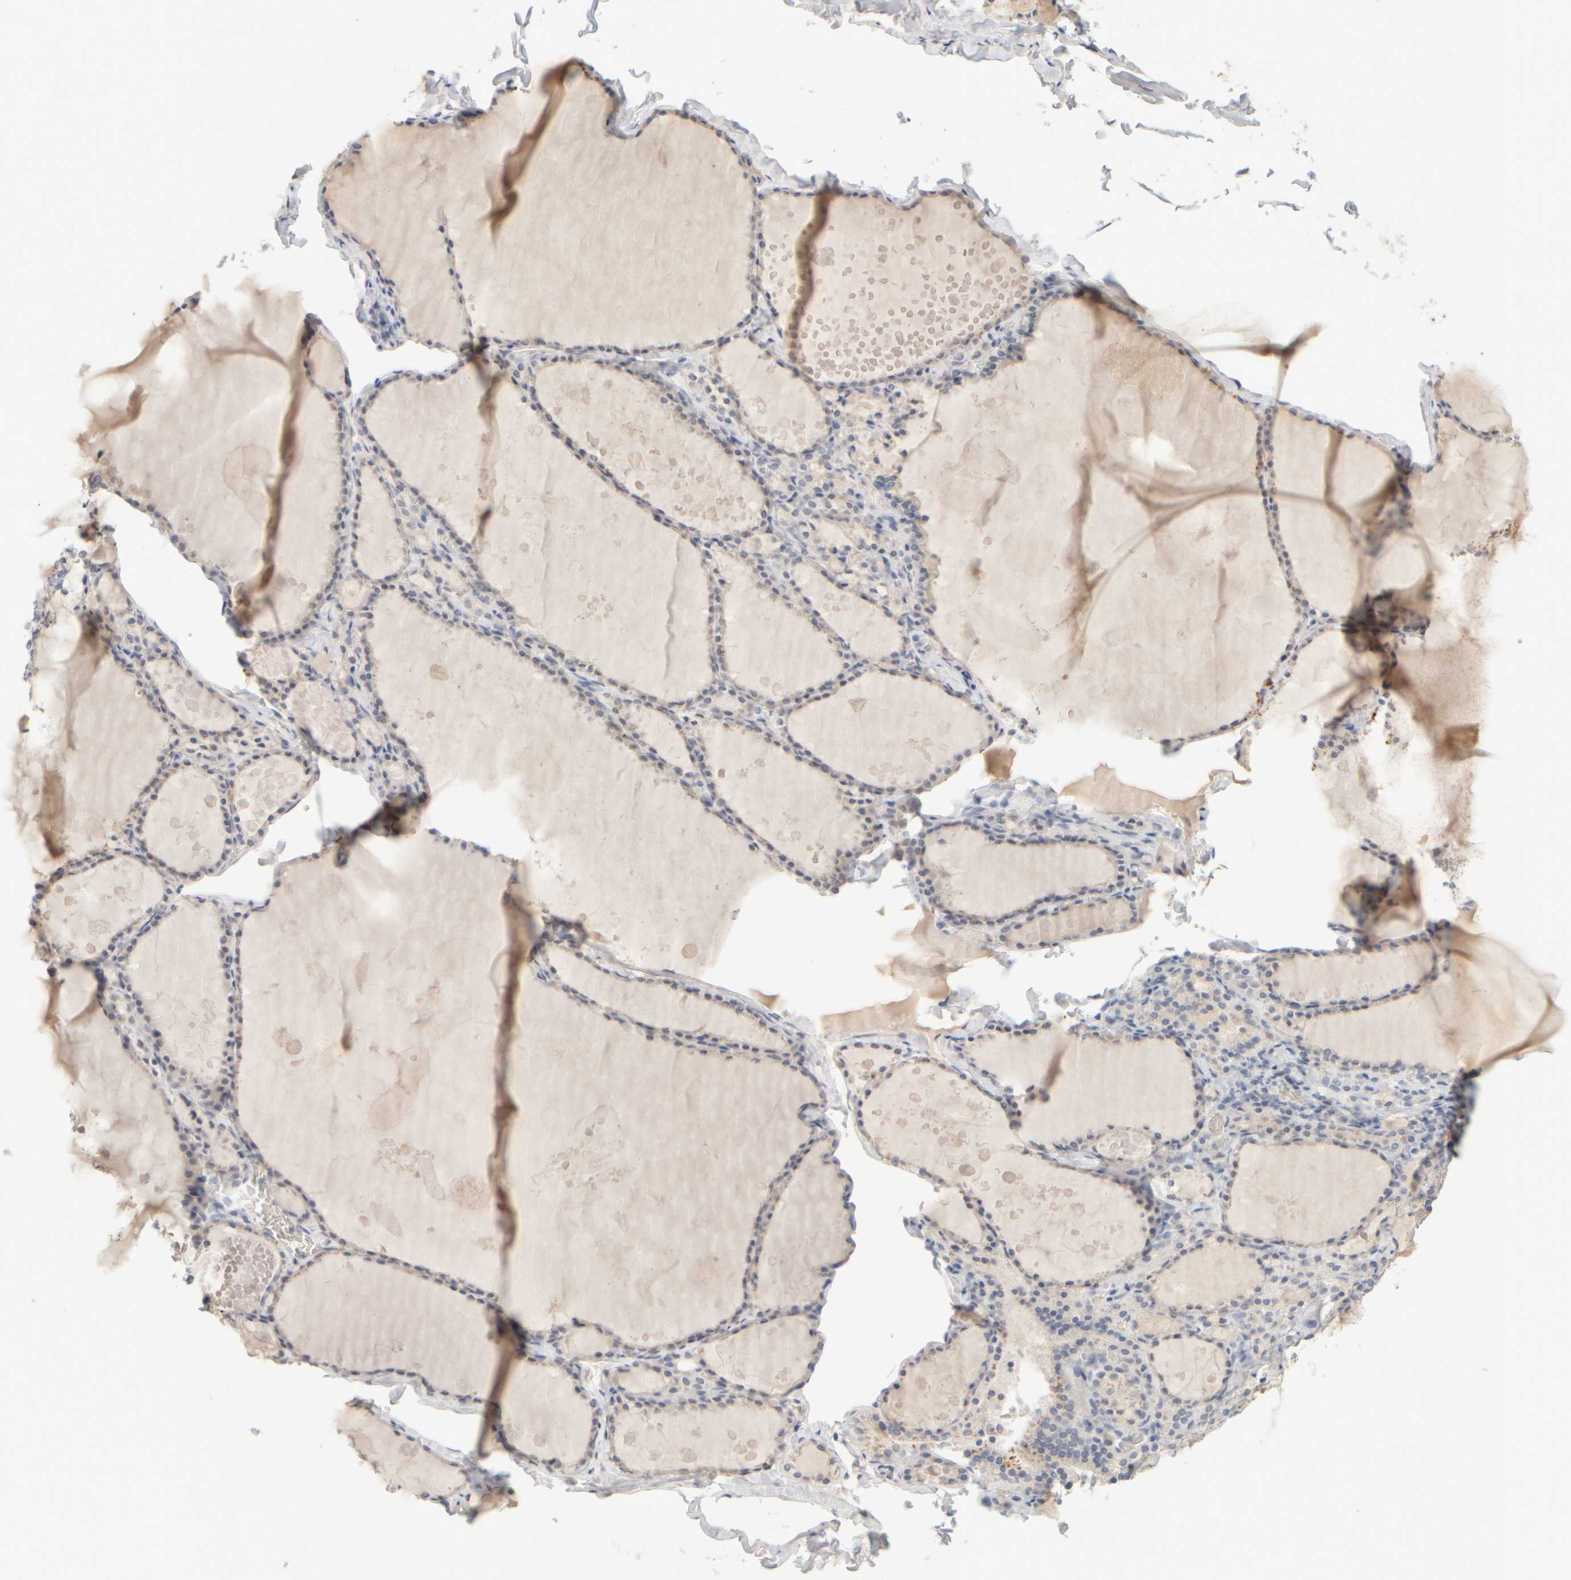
{"staining": {"intensity": "weak", "quantity": "<25%", "location": "cytoplasmic/membranous"}, "tissue": "thyroid gland", "cell_type": "Glandular cells", "image_type": "normal", "snomed": [{"axis": "morphology", "description": "Normal tissue, NOS"}, {"axis": "topography", "description": "Thyroid gland"}], "caption": "DAB immunohistochemical staining of unremarkable human thyroid gland demonstrates no significant expression in glandular cells. (Brightfield microscopy of DAB IHC at high magnification).", "gene": "ZNF112", "patient": {"sex": "male", "age": 56}}